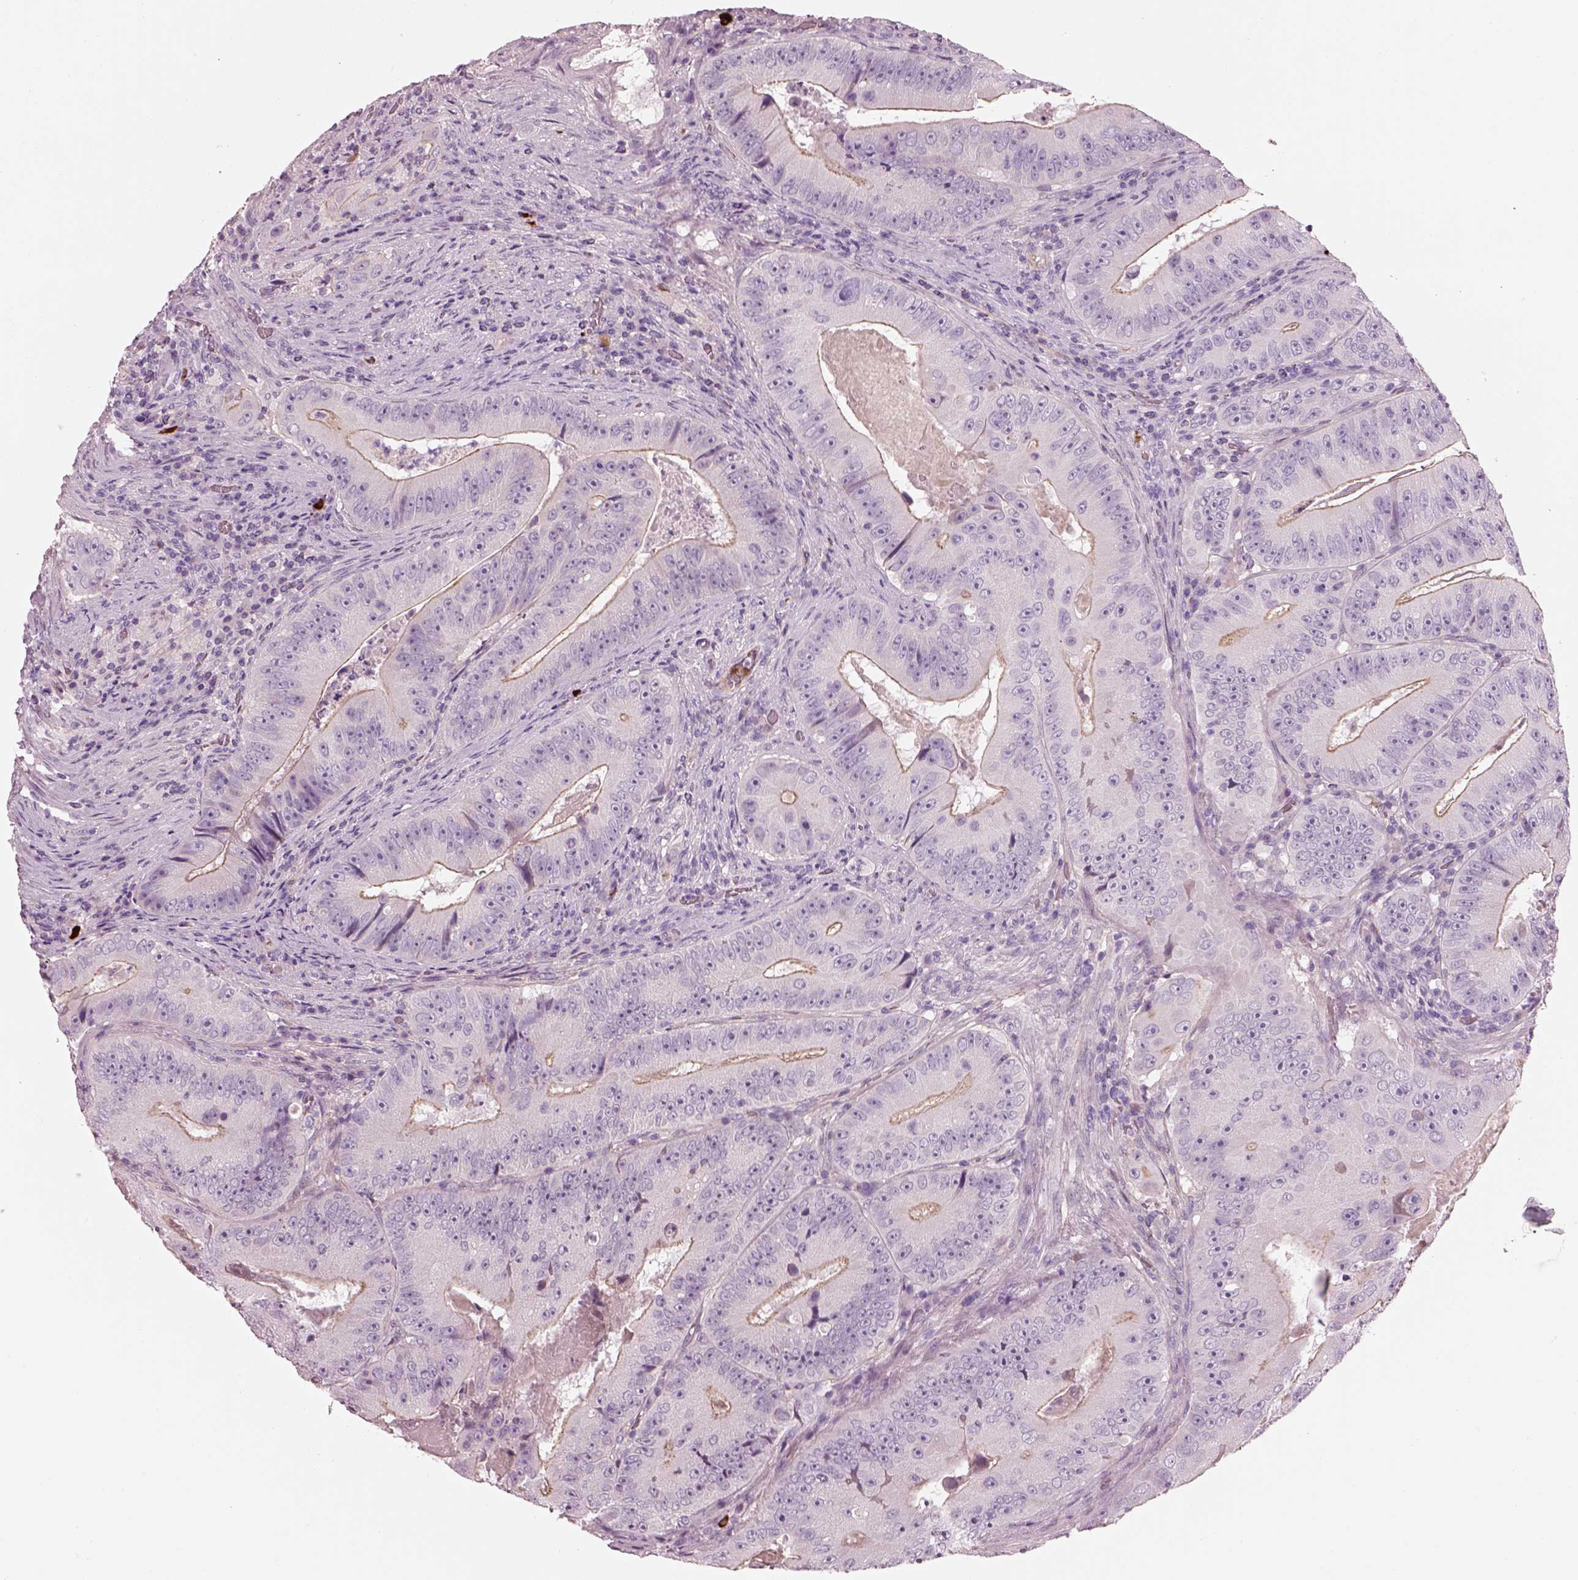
{"staining": {"intensity": "negative", "quantity": "none", "location": "none"}, "tissue": "colorectal cancer", "cell_type": "Tumor cells", "image_type": "cancer", "snomed": [{"axis": "morphology", "description": "Adenocarcinoma, NOS"}, {"axis": "topography", "description": "Colon"}], "caption": "Immunohistochemistry of adenocarcinoma (colorectal) demonstrates no staining in tumor cells.", "gene": "IGLL1", "patient": {"sex": "female", "age": 86}}